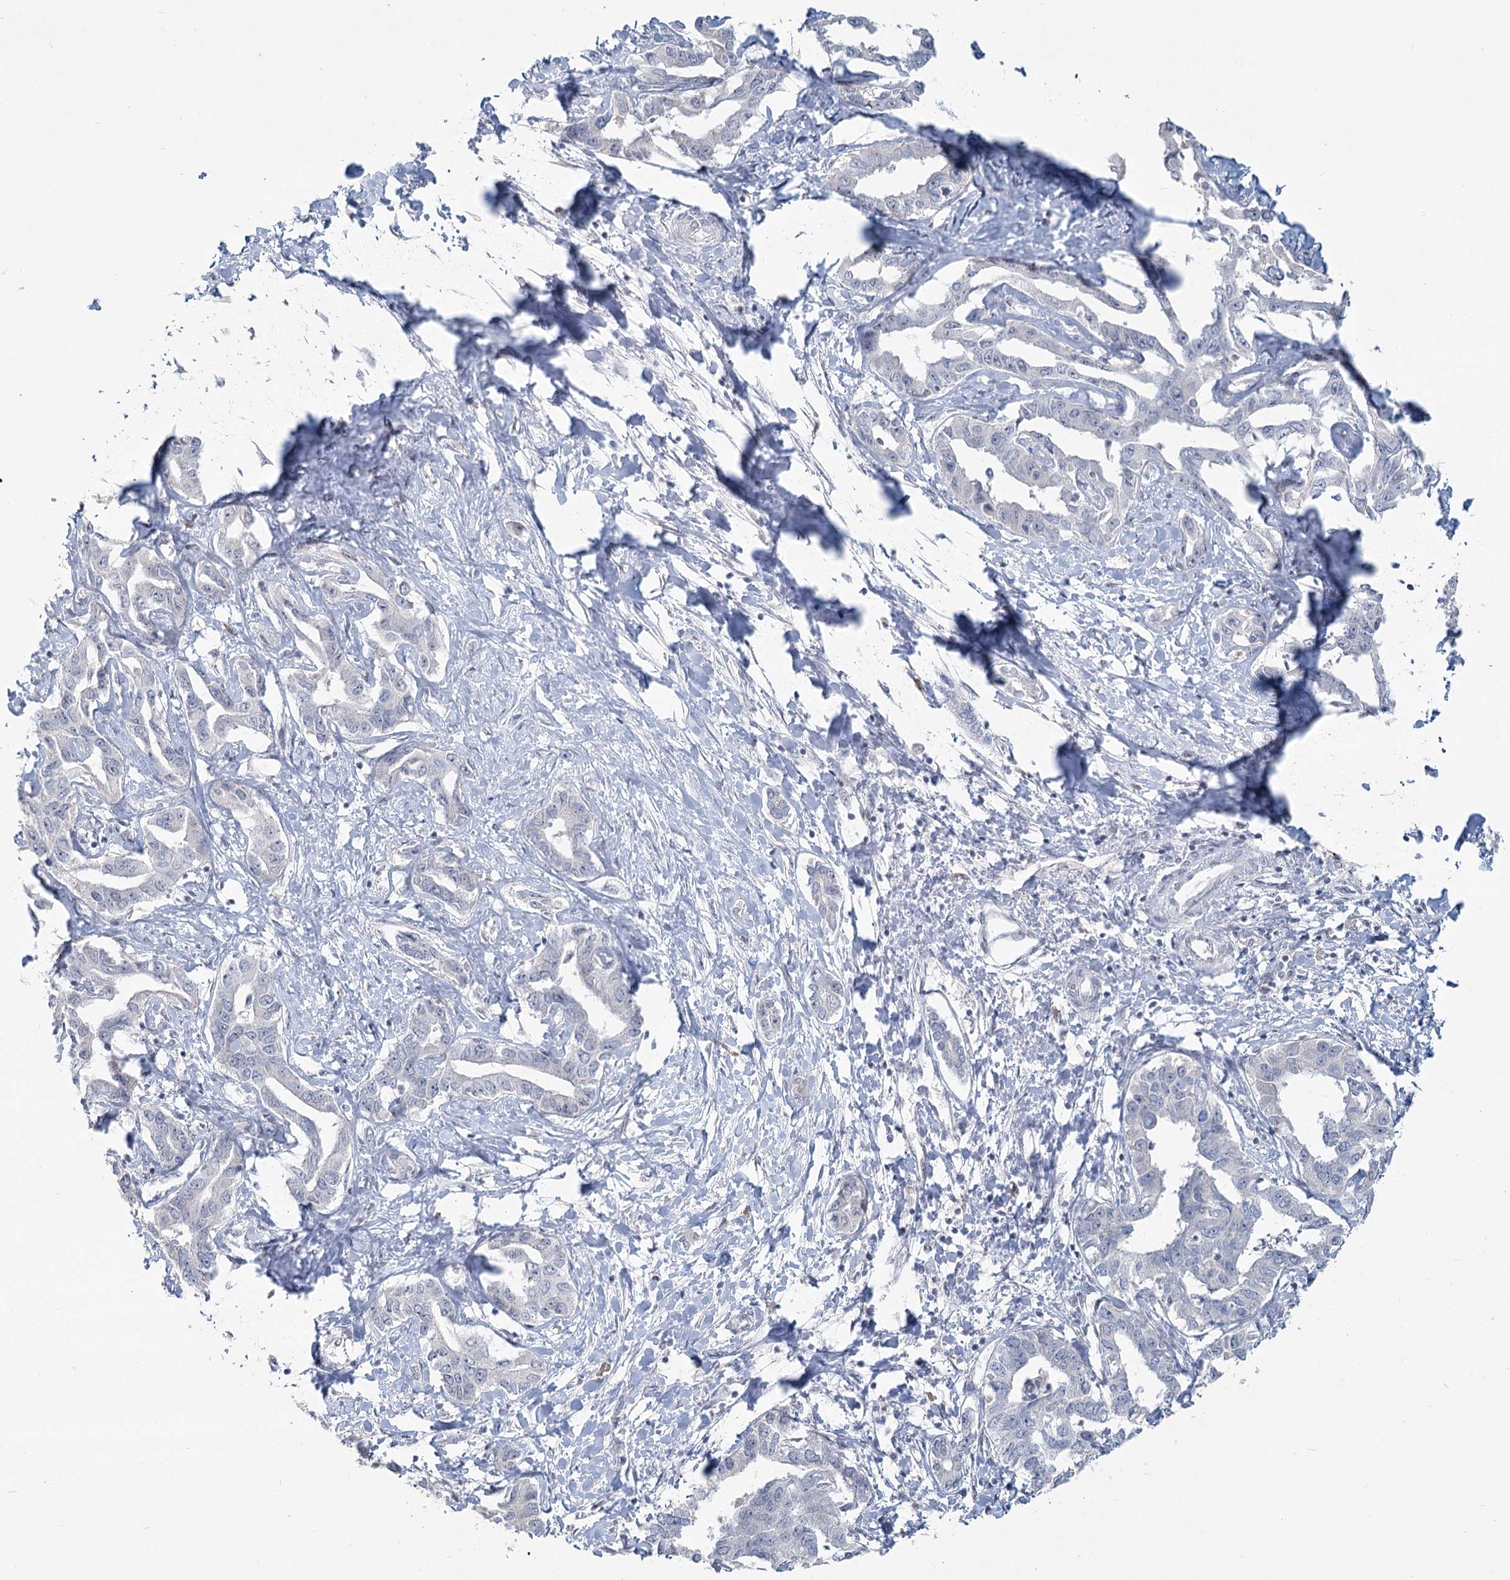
{"staining": {"intensity": "negative", "quantity": "none", "location": "none"}, "tissue": "liver cancer", "cell_type": "Tumor cells", "image_type": "cancer", "snomed": [{"axis": "morphology", "description": "Cholangiocarcinoma"}, {"axis": "topography", "description": "Liver"}], "caption": "High magnification brightfield microscopy of liver cancer stained with DAB (brown) and counterstained with hematoxylin (blue): tumor cells show no significant staining.", "gene": "SLC9A3", "patient": {"sex": "male", "age": 59}}